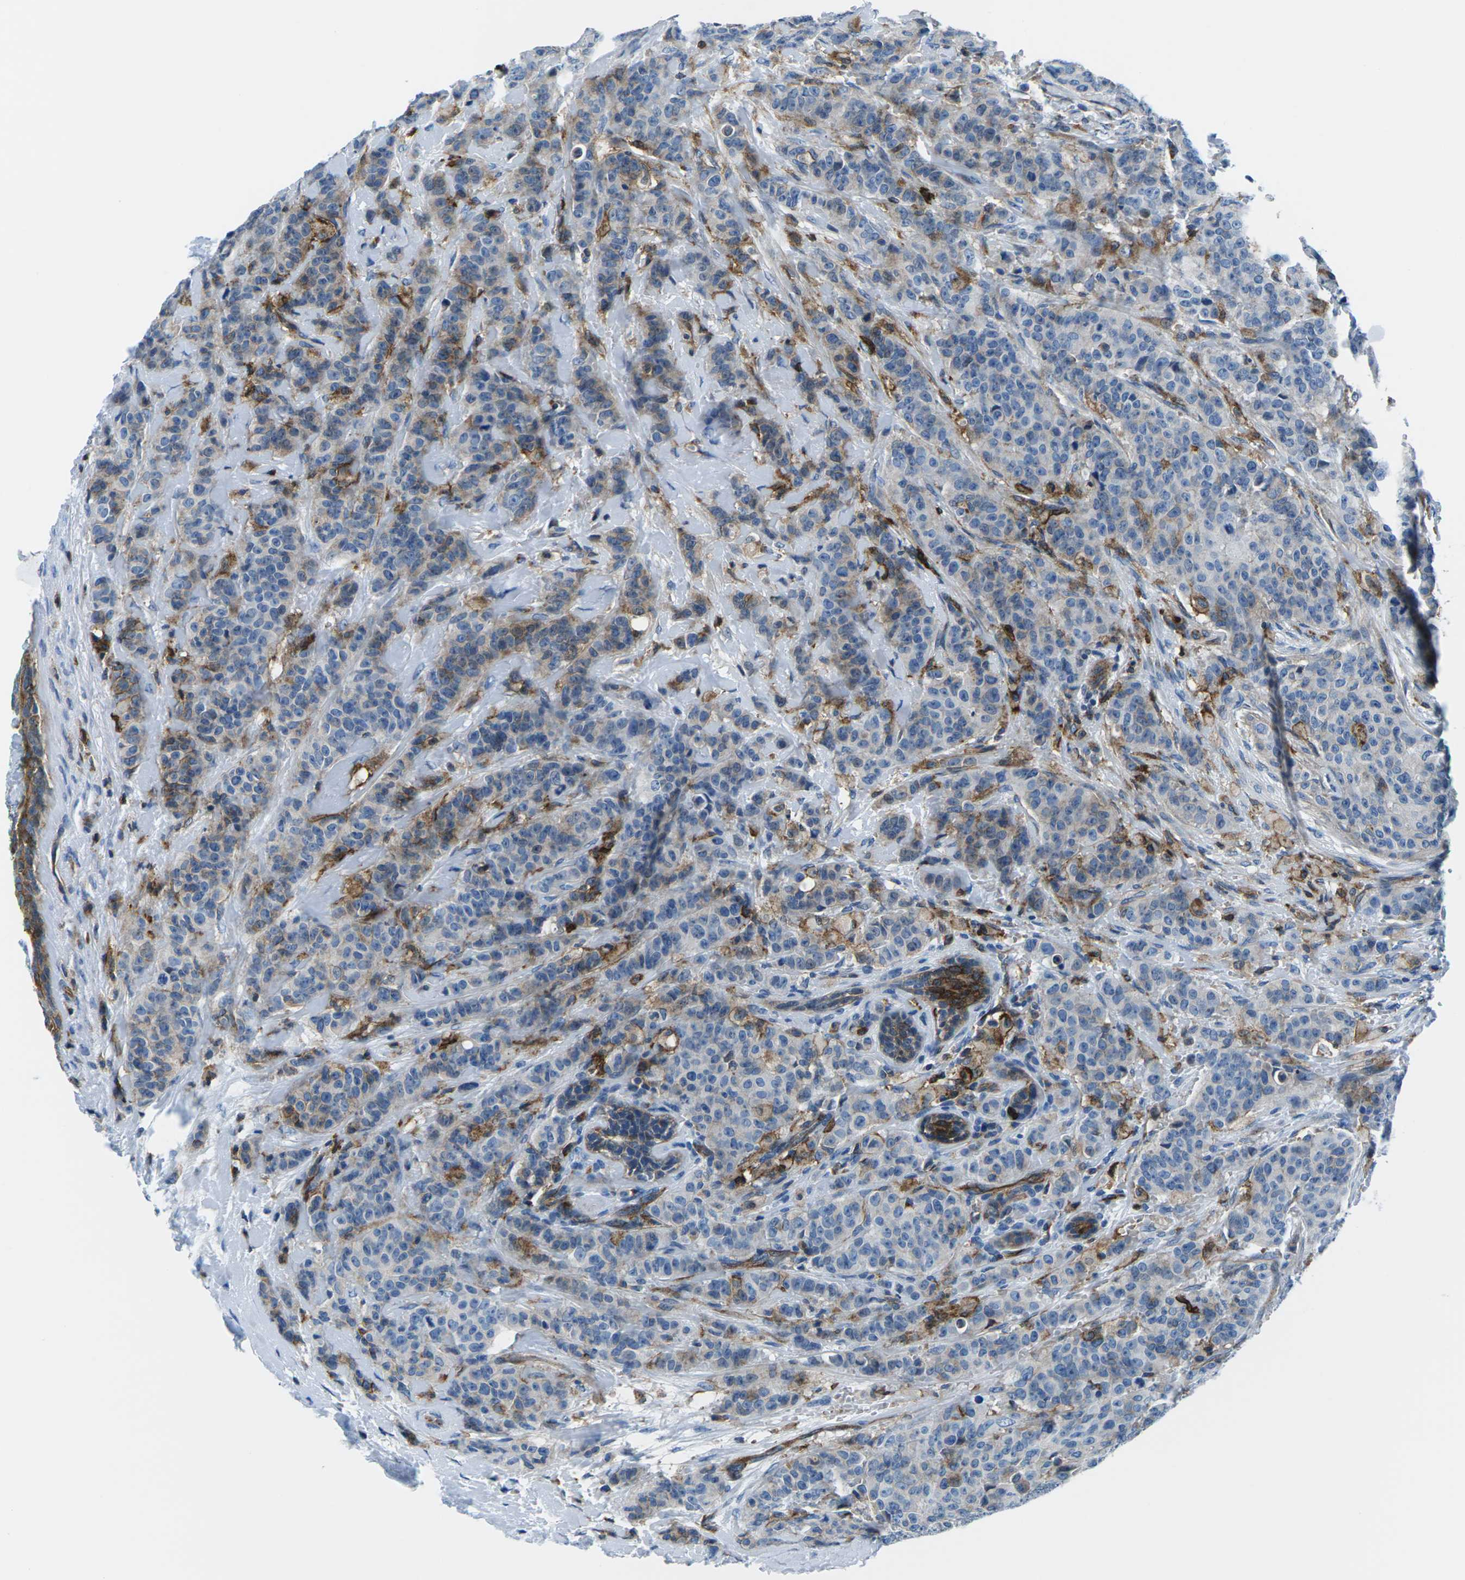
{"staining": {"intensity": "strong", "quantity": "<25%", "location": "cytoplasmic/membranous"}, "tissue": "breast cancer", "cell_type": "Tumor cells", "image_type": "cancer", "snomed": [{"axis": "morphology", "description": "Normal tissue, NOS"}, {"axis": "morphology", "description": "Duct carcinoma"}, {"axis": "topography", "description": "Breast"}], "caption": "Immunohistochemical staining of infiltrating ductal carcinoma (breast) shows medium levels of strong cytoplasmic/membranous protein staining in about <25% of tumor cells.", "gene": "SOCS4", "patient": {"sex": "female", "age": 40}}